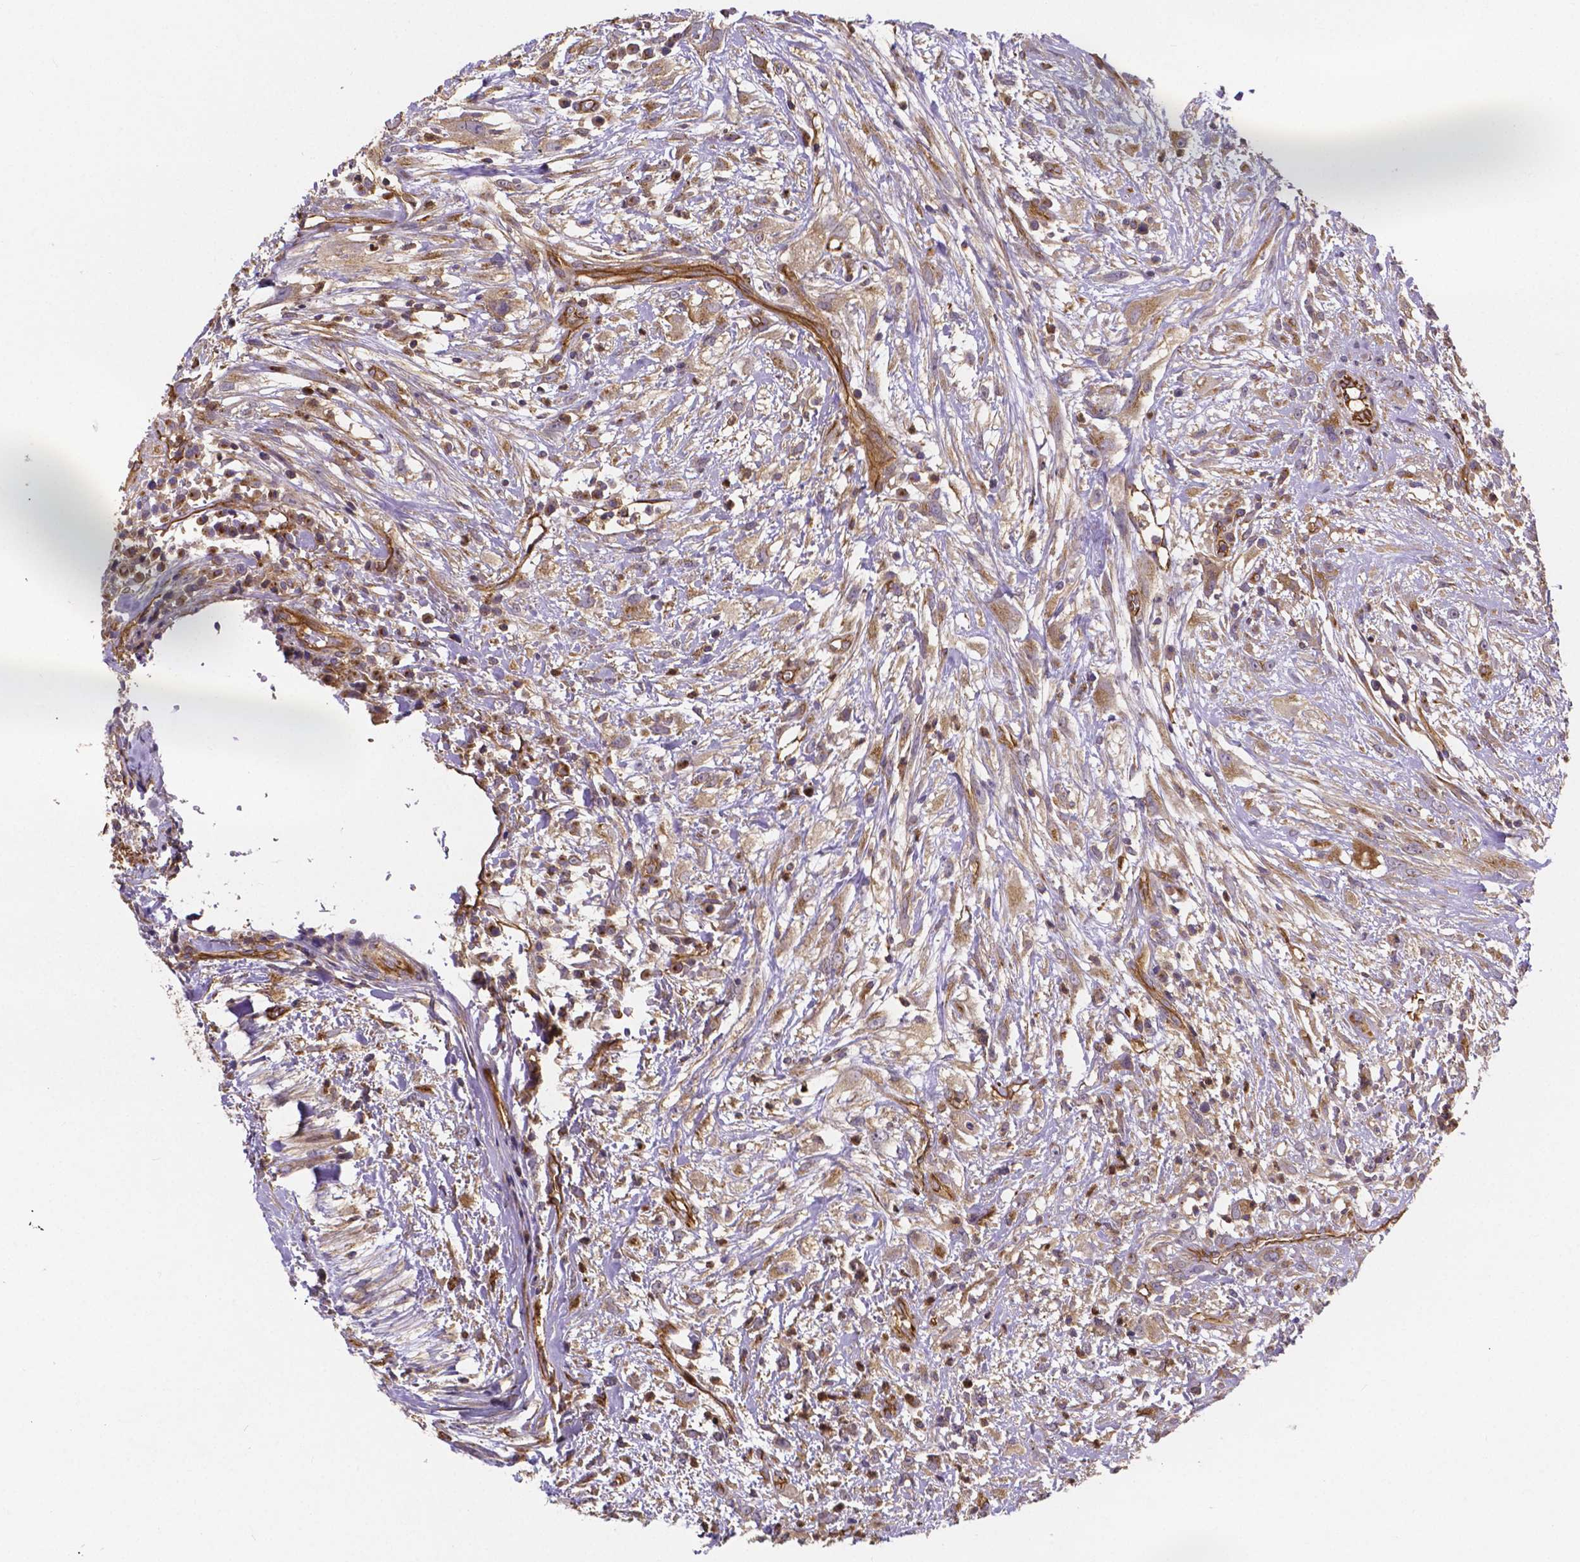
{"staining": {"intensity": "moderate", "quantity": ">75%", "location": "cytoplasmic/membranous"}, "tissue": "head and neck cancer", "cell_type": "Tumor cells", "image_type": "cancer", "snomed": [{"axis": "morphology", "description": "Squamous cell carcinoma, NOS"}, {"axis": "topography", "description": "Head-Neck"}], "caption": "A brown stain highlights moderate cytoplasmic/membranous staining of a protein in head and neck cancer tumor cells.", "gene": "CLINT1", "patient": {"sex": "male", "age": 65}}